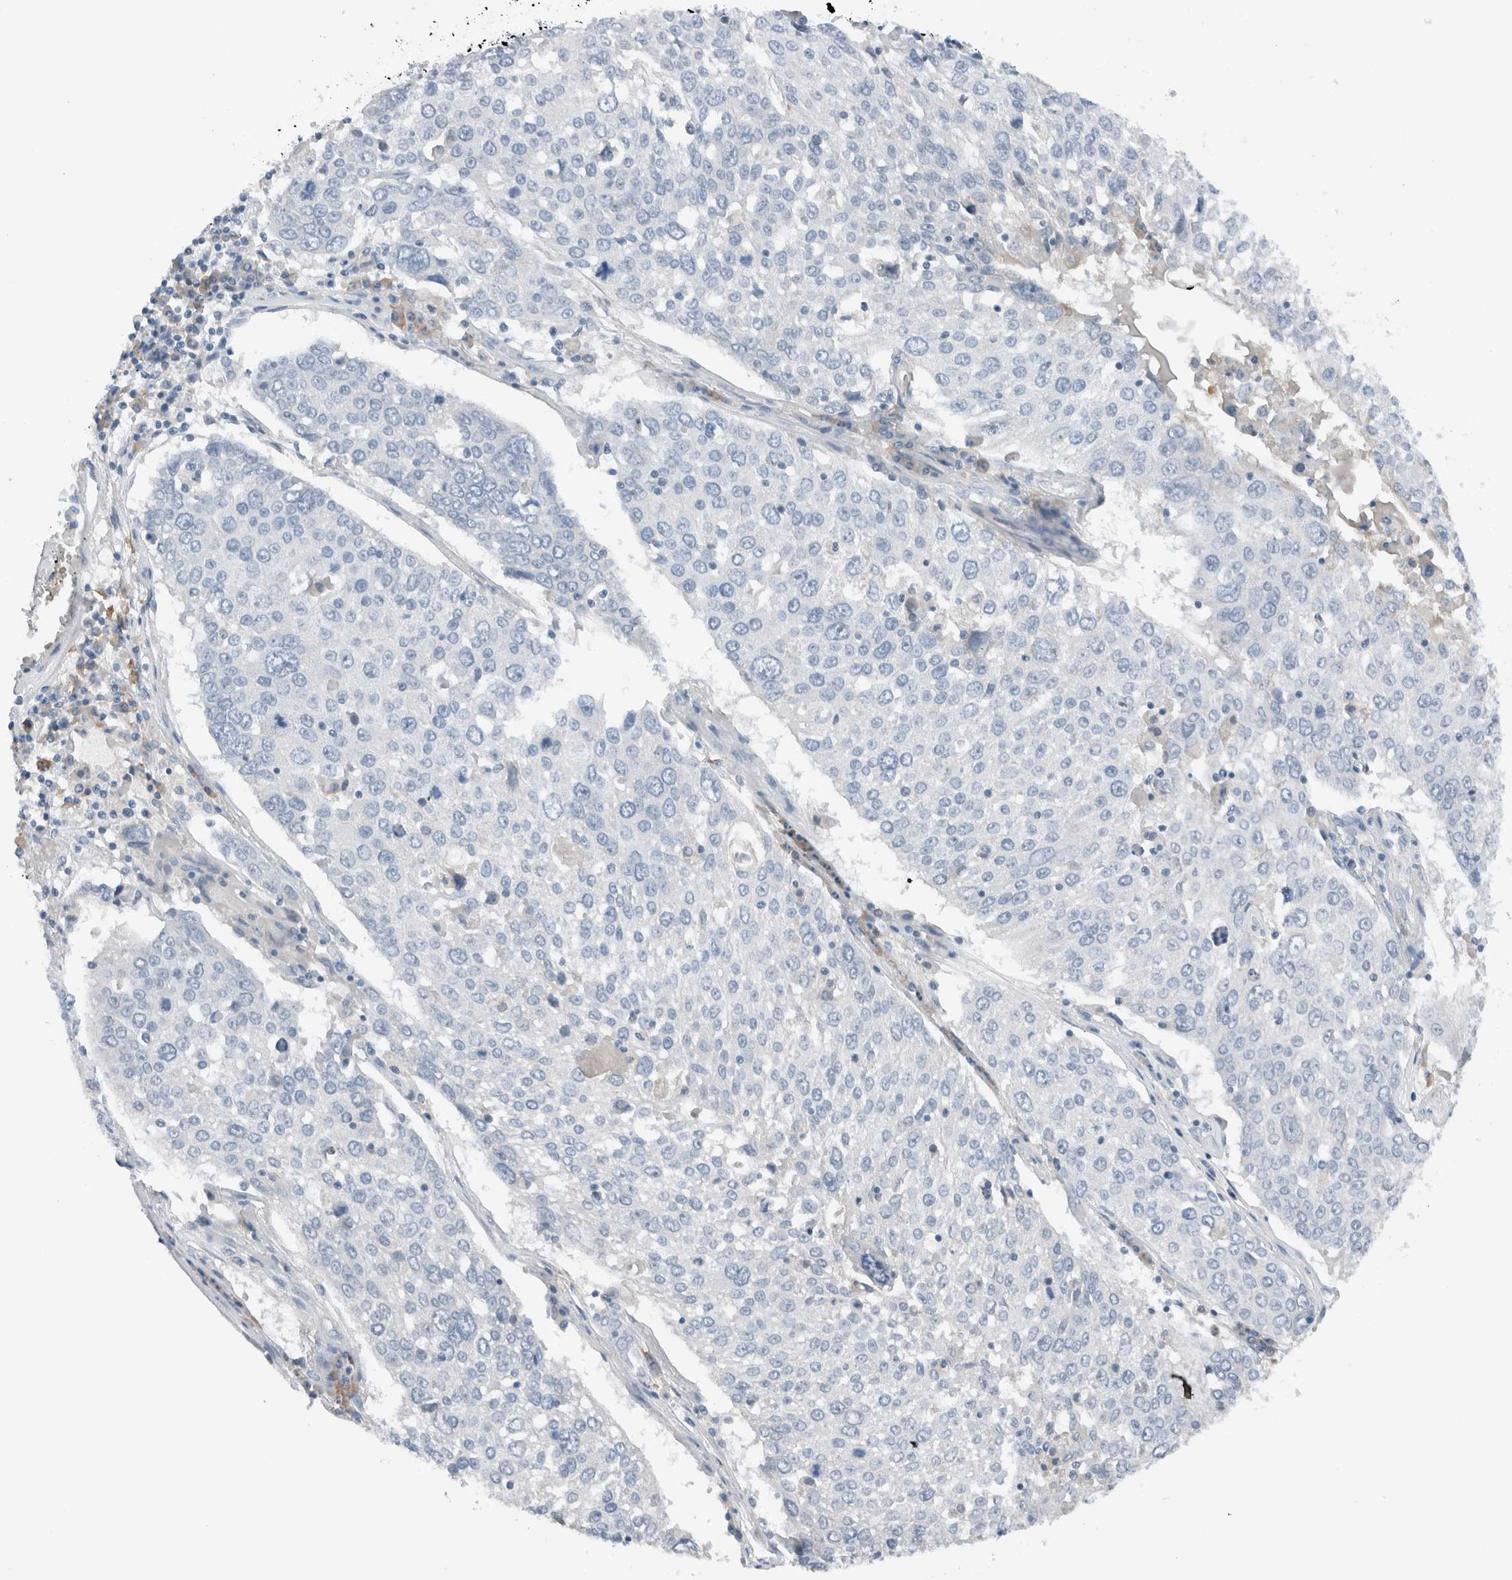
{"staining": {"intensity": "negative", "quantity": "none", "location": "none"}, "tissue": "lung cancer", "cell_type": "Tumor cells", "image_type": "cancer", "snomed": [{"axis": "morphology", "description": "Squamous cell carcinoma, NOS"}, {"axis": "topography", "description": "Lung"}], "caption": "Tumor cells show no significant expression in squamous cell carcinoma (lung).", "gene": "DUOX1", "patient": {"sex": "male", "age": 65}}